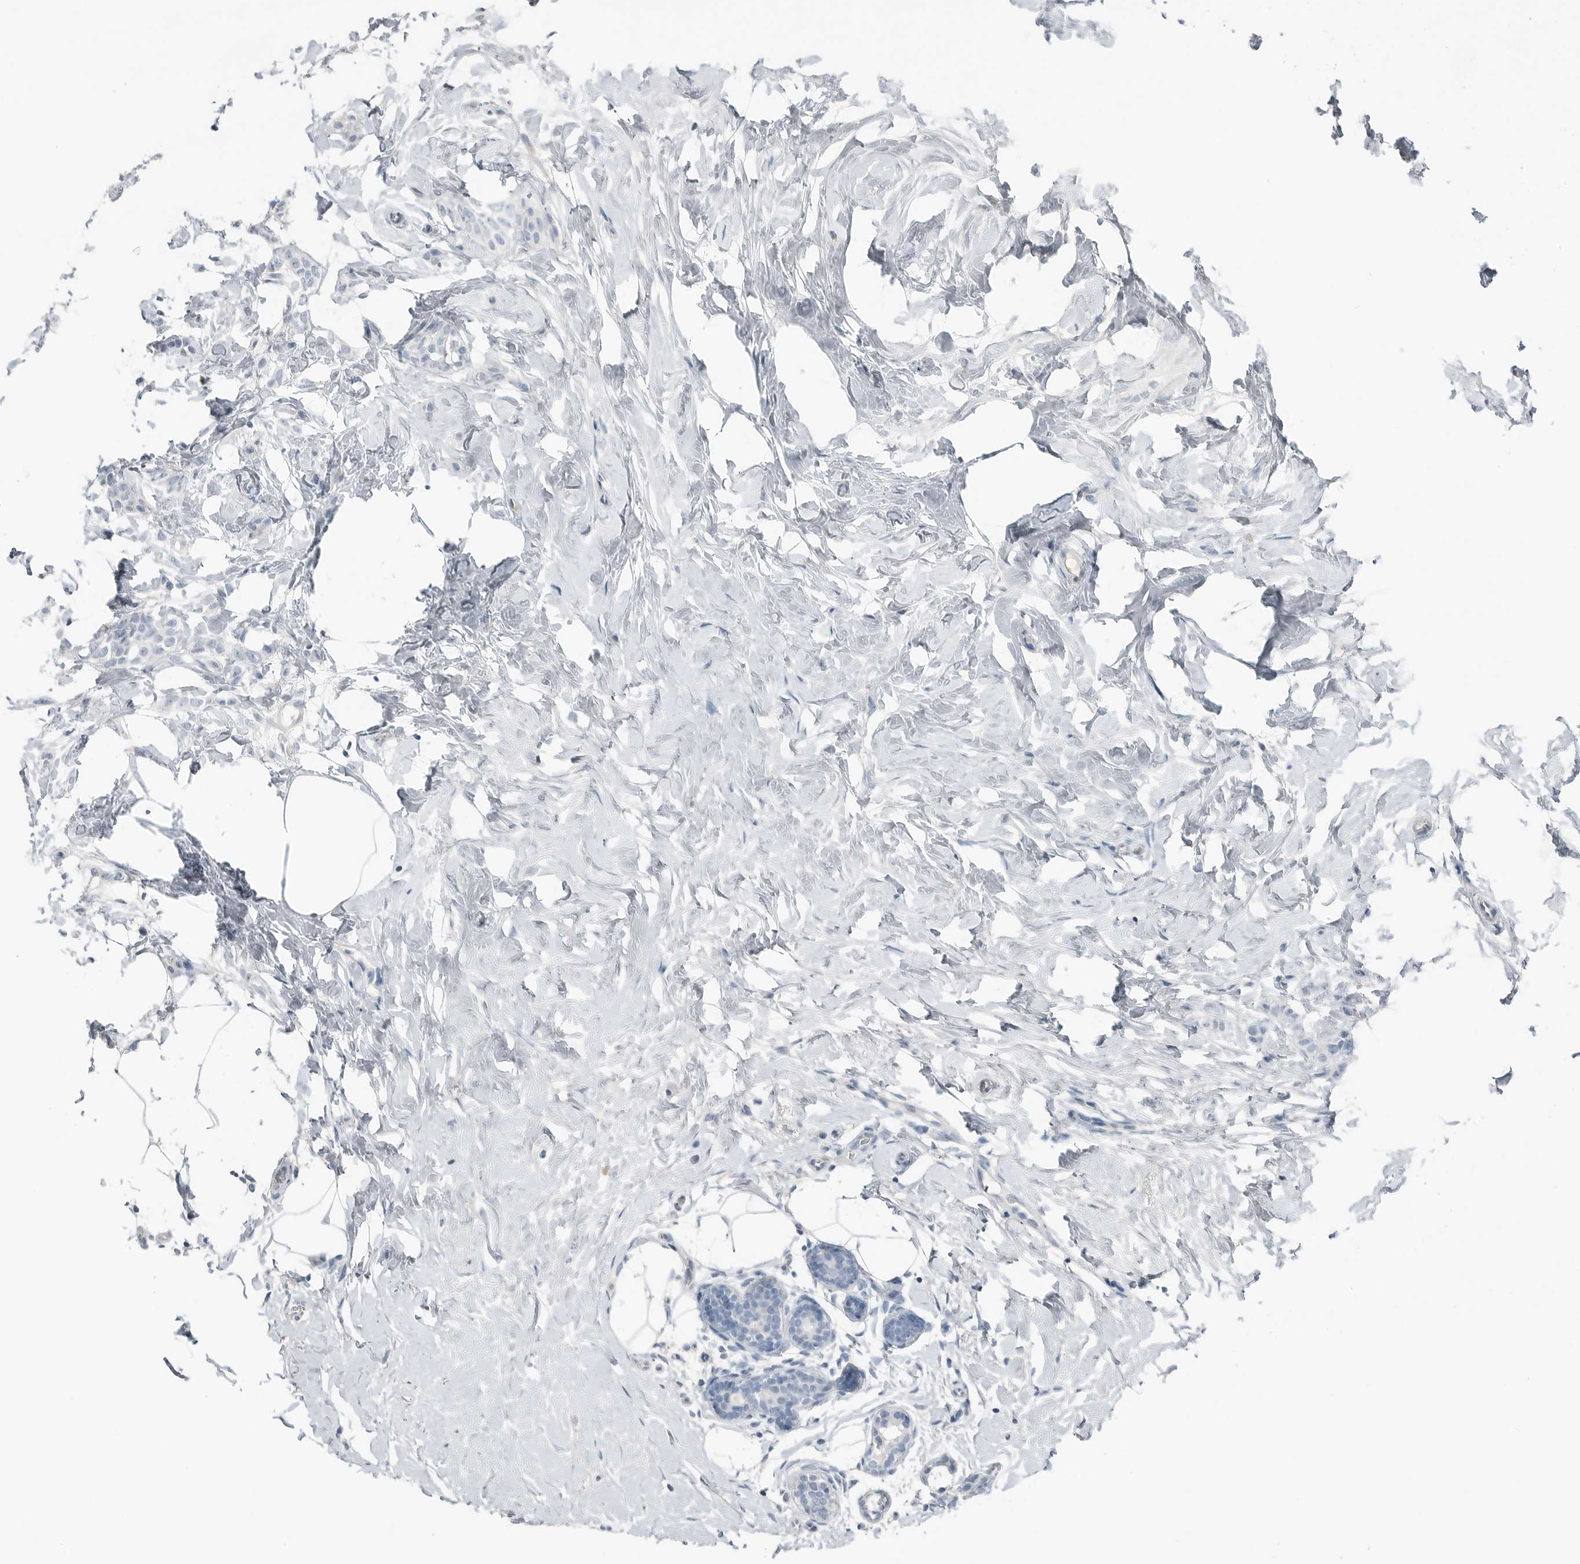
{"staining": {"intensity": "negative", "quantity": "none", "location": "none"}, "tissue": "breast cancer", "cell_type": "Tumor cells", "image_type": "cancer", "snomed": [{"axis": "morphology", "description": "Lobular carcinoma, in situ"}, {"axis": "morphology", "description": "Lobular carcinoma"}, {"axis": "topography", "description": "Breast"}], "caption": "High power microscopy image of an IHC image of breast lobular carcinoma, revealing no significant positivity in tumor cells. (DAB (3,3'-diaminobenzidine) immunohistochemistry (IHC) visualized using brightfield microscopy, high magnification).", "gene": "SERPINB7", "patient": {"sex": "female", "age": 41}}